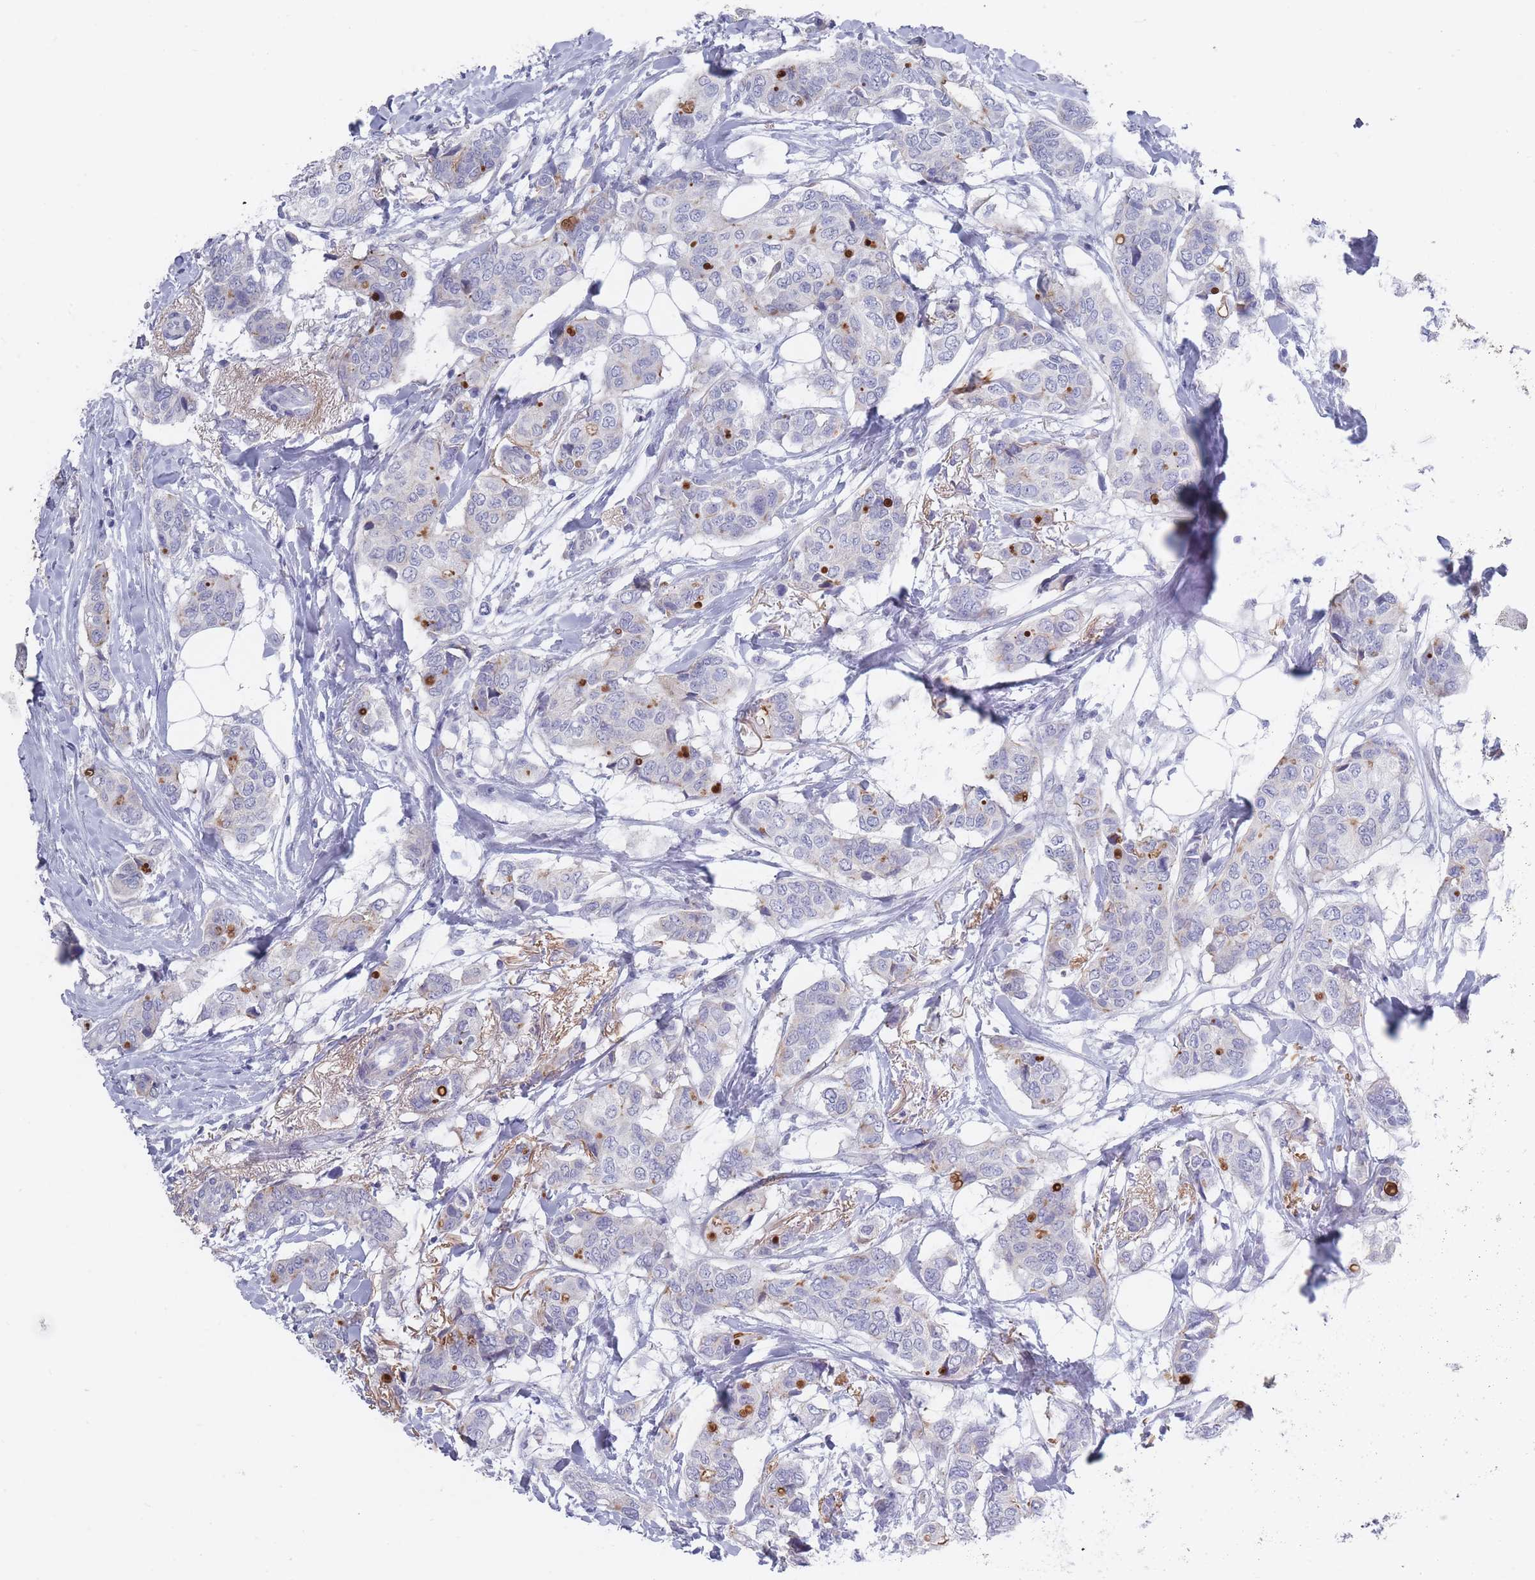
{"staining": {"intensity": "negative", "quantity": "none", "location": "none"}, "tissue": "breast cancer", "cell_type": "Tumor cells", "image_type": "cancer", "snomed": [{"axis": "morphology", "description": "Lobular carcinoma"}, {"axis": "topography", "description": "Breast"}], "caption": "DAB (3,3'-diaminobenzidine) immunohistochemical staining of human breast lobular carcinoma exhibits no significant expression in tumor cells.", "gene": "PIGU", "patient": {"sex": "female", "age": 51}}